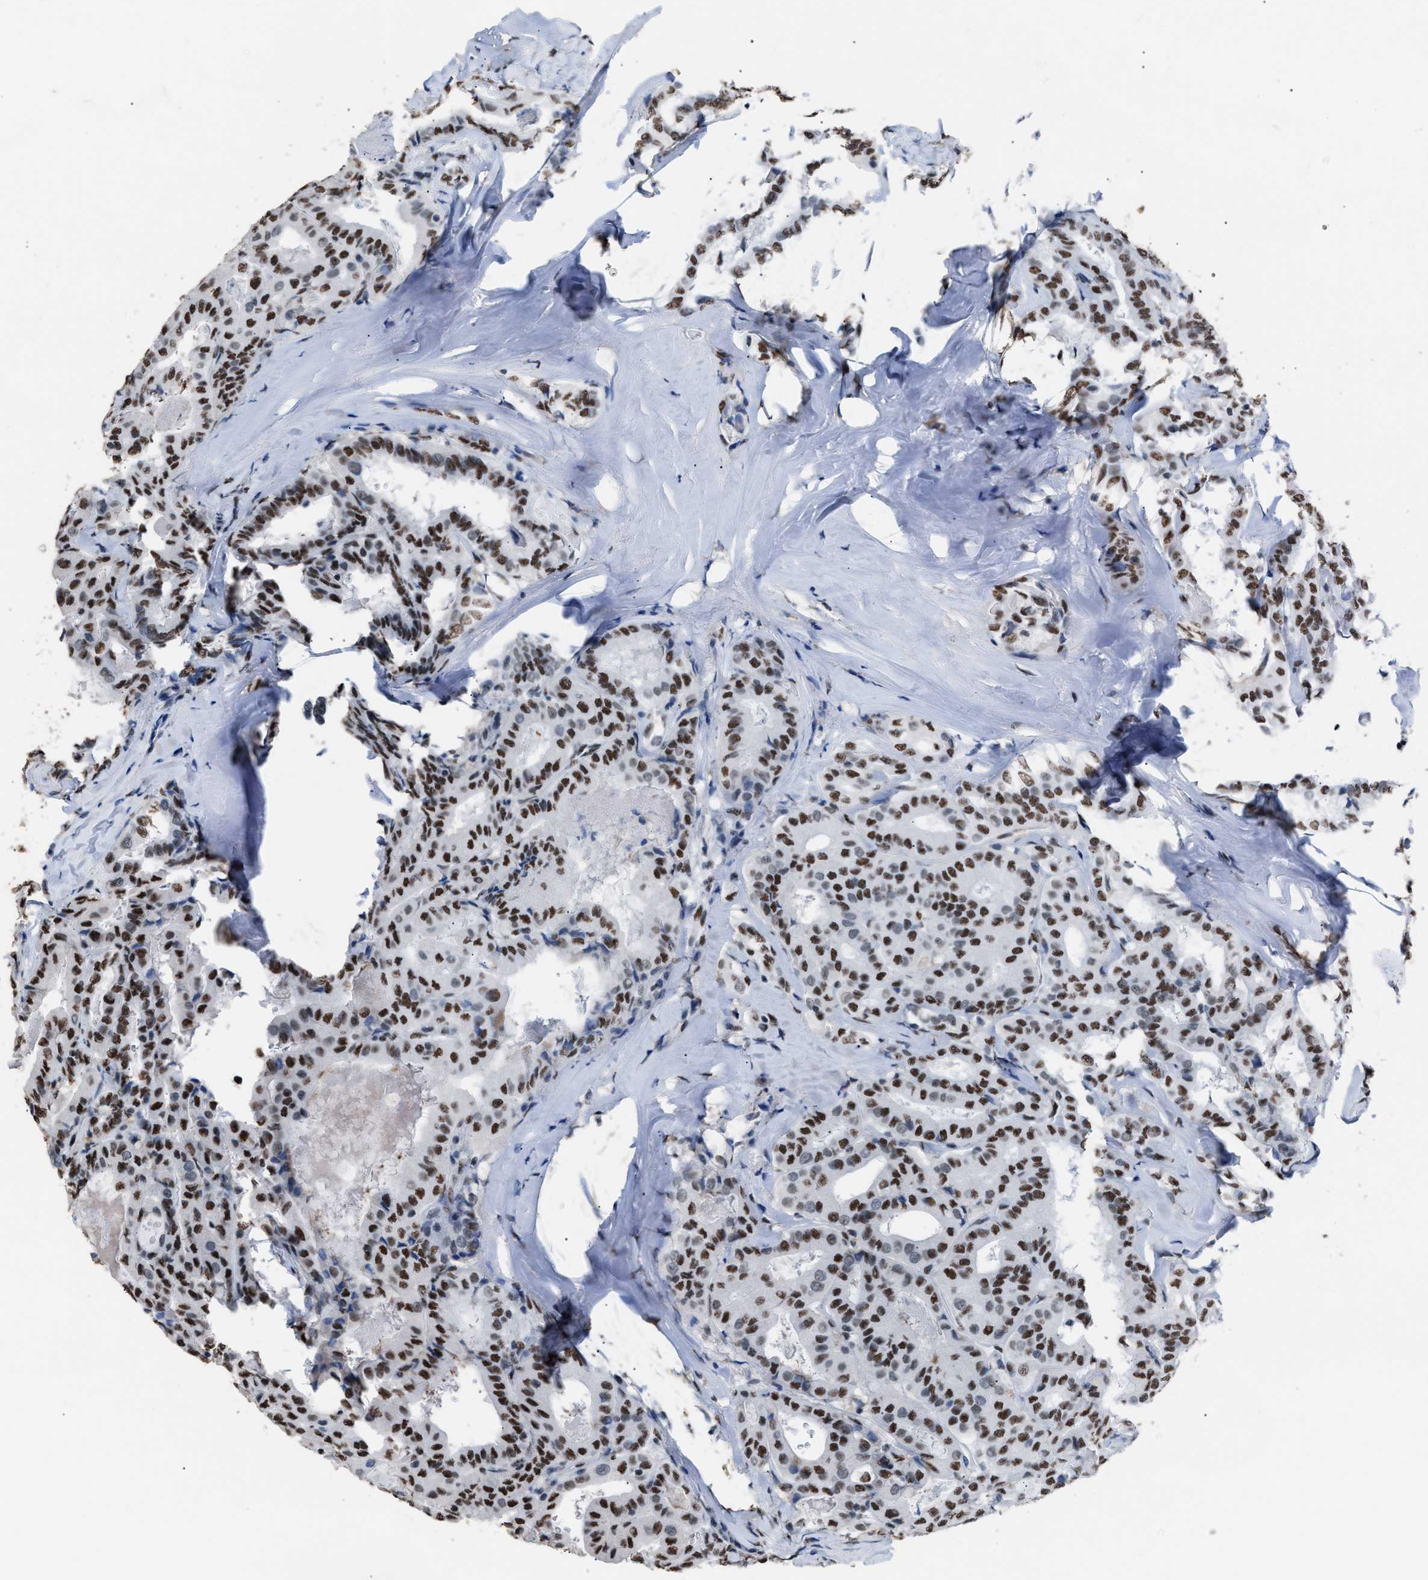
{"staining": {"intensity": "strong", "quantity": ">75%", "location": "nuclear"}, "tissue": "thyroid cancer", "cell_type": "Tumor cells", "image_type": "cancer", "snomed": [{"axis": "morphology", "description": "Papillary adenocarcinoma, NOS"}, {"axis": "topography", "description": "Thyroid gland"}], "caption": "Thyroid cancer (papillary adenocarcinoma) stained with a brown dye displays strong nuclear positive expression in approximately >75% of tumor cells.", "gene": "CCAR2", "patient": {"sex": "female", "age": 42}}